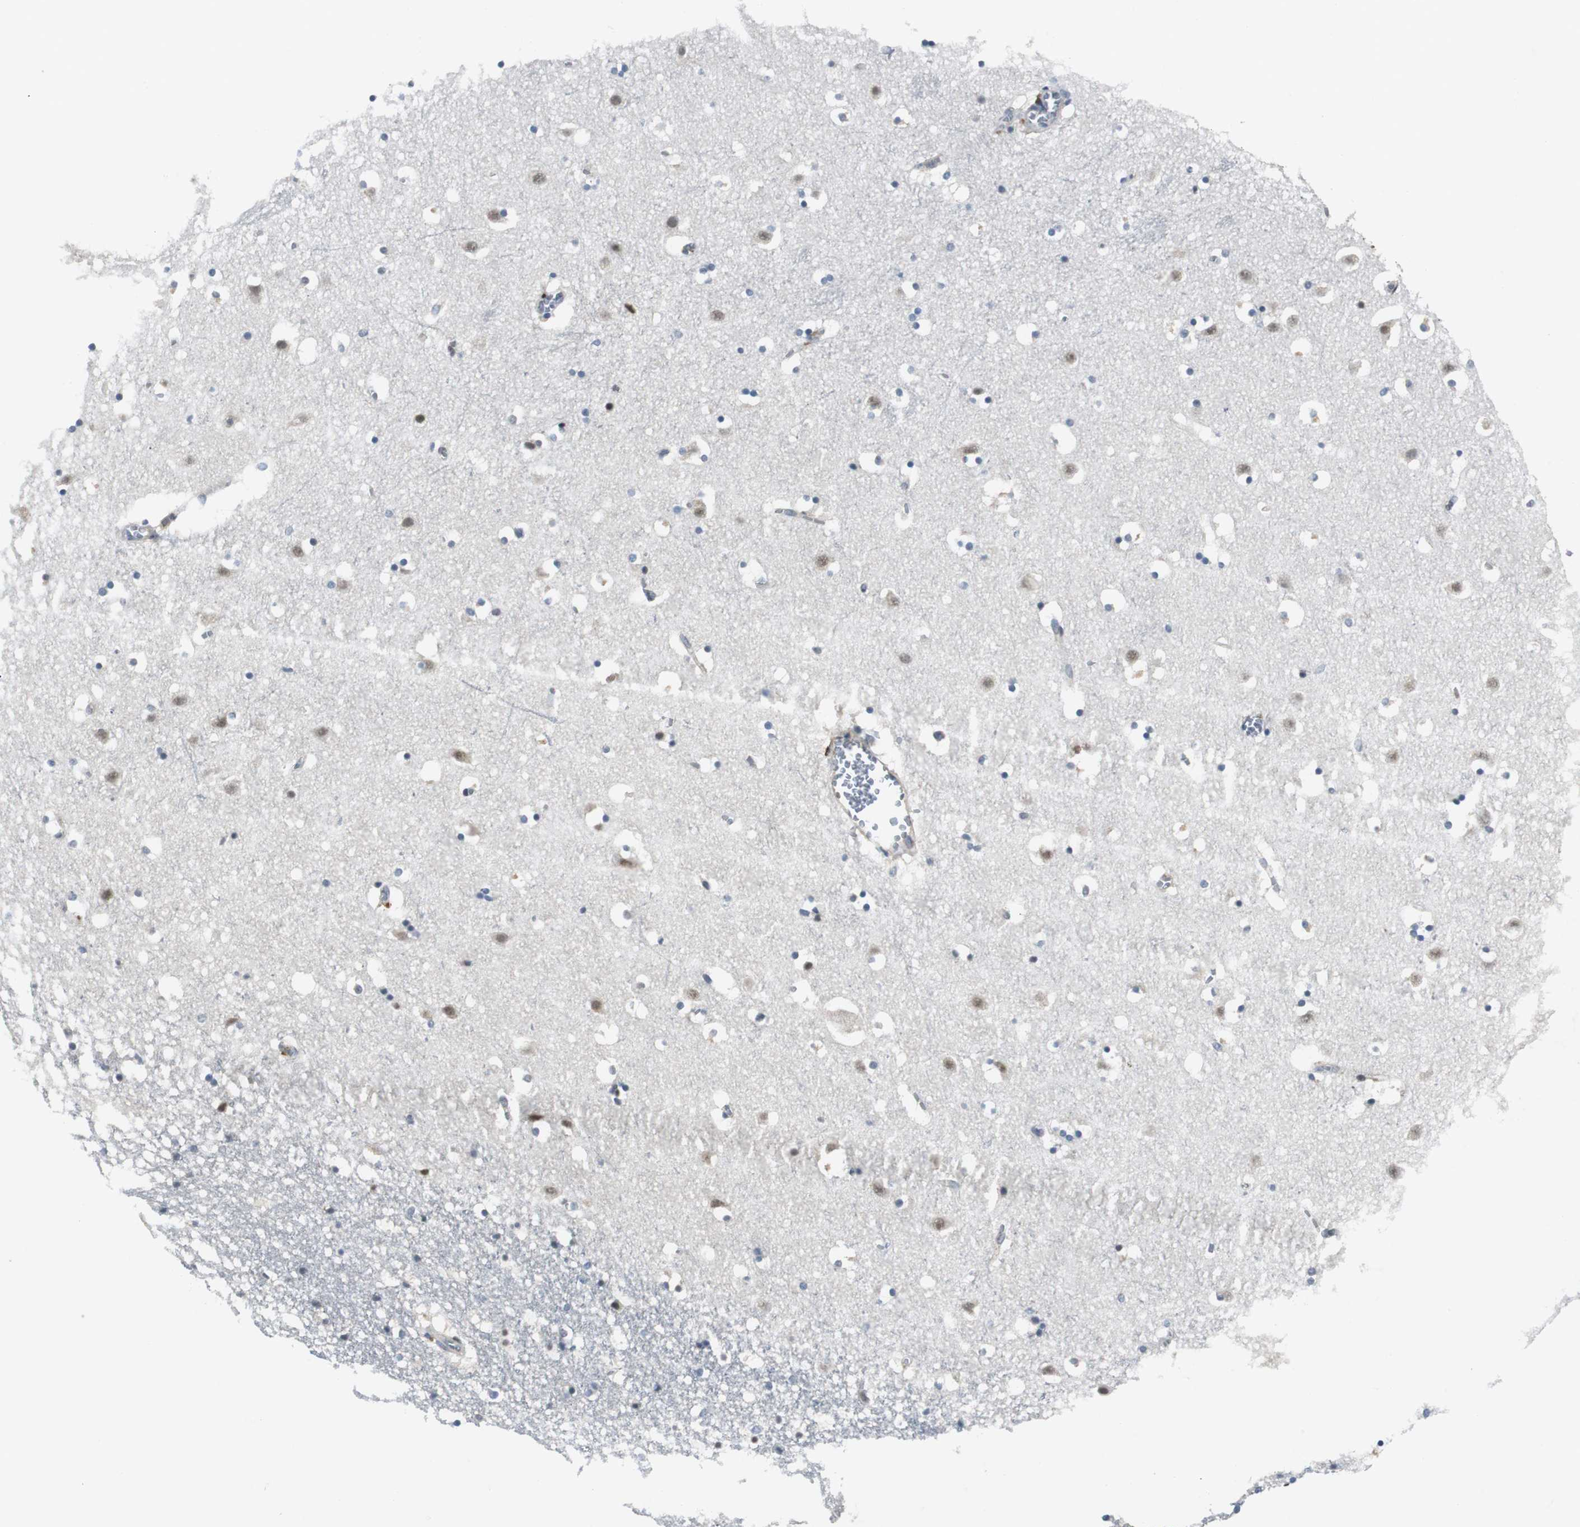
{"staining": {"intensity": "moderate", "quantity": "<25%", "location": "cytoplasmic/membranous,nuclear"}, "tissue": "caudate", "cell_type": "Glial cells", "image_type": "normal", "snomed": [{"axis": "morphology", "description": "Normal tissue, NOS"}, {"axis": "topography", "description": "Lateral ventricle wall"}], "caption": "Glial cells exhibit low levels of moderate cytoplasmic/membranous,nuclear expression in about <25% of cells in normal human caudate.", "gene": "FHL2", "patient": {"sex": "male", "age": 45}}